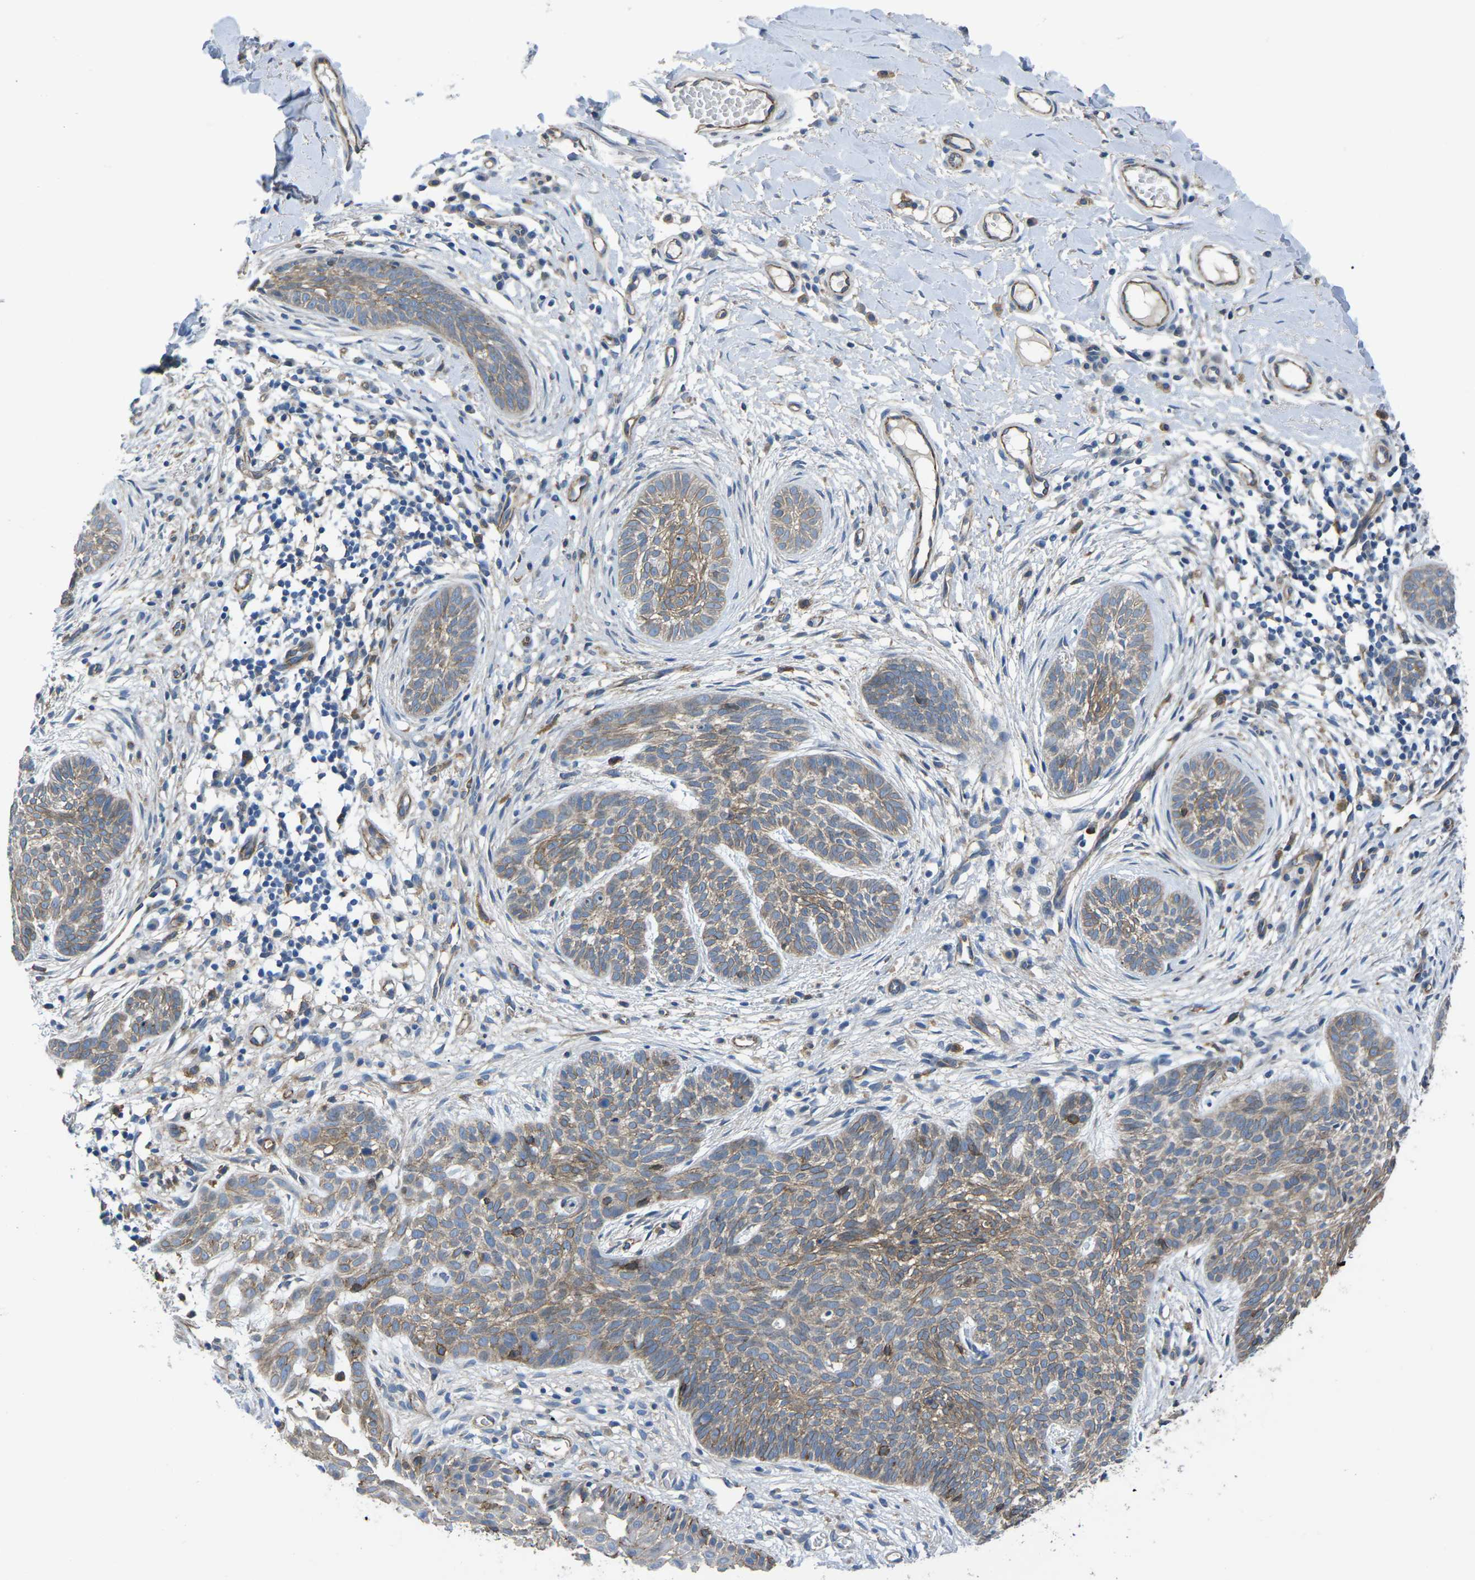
{"staining": {"intensity": "weak", "quantity": ">75%", "location": "cytoplasmic/membranous"}, "tissue": "skin cancer", "cell_type": "Tumor cells", "image_type": "cancer", "snomed": [{"axis": "morphology", "description": "Basal cell carcinoma"}, {"axis": "topography", "description": "Skin"}], "caption": "Approximately >75% of tumor cells in skin cancer (basal cell carcinoma) show weak cytoplasmic/membranous protein staining as visualized by brown immunohistochemical staining.", "gene": "CTNND1", "patient": {"sex": "female", "age": 59}}